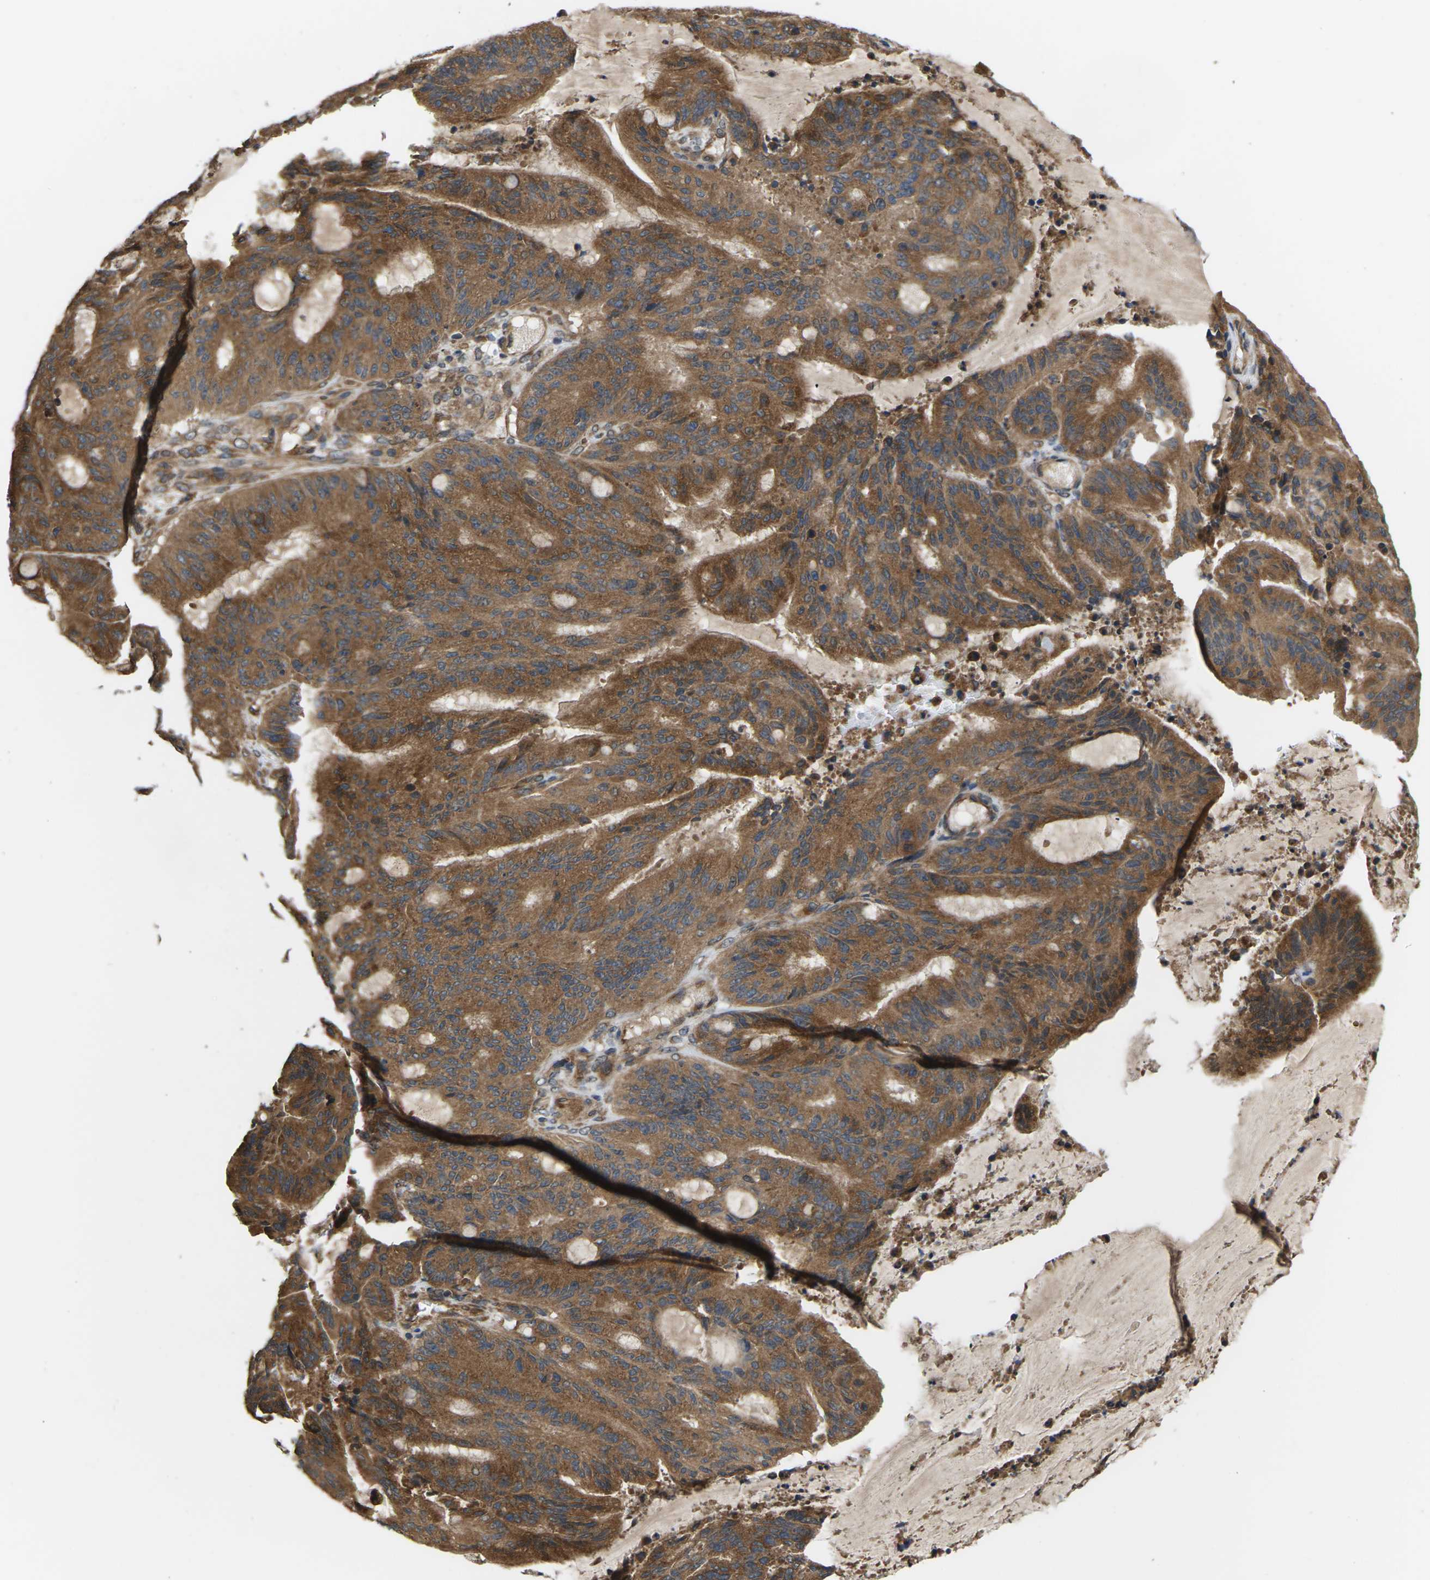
{"staining": {"intensity": "moderate", "quantity": ">75%", "location": "cytoplasmic/membranous"}, "tissue": "liver cancer", "cell_type": "Tumor cells", "image_type": "cancer", "snomed": [{"axis": "morphology", "description": "Cholangiocarcinoma"}, {"axis": "topography", "description": "Liver"}], "caption": "Cholangiocarcinoma (liver) was stained to show a protein in brown. There is medium levels of moderate cytoplasmic/membranous staining in approximately >75% of tumor cells. The staining was performed using DAB, with brown indicating positive protein expression. Nuclei are stained blue with hematoxylin.", "gene": "NRAS", "patient": {"sex": "female", "age": 73}}